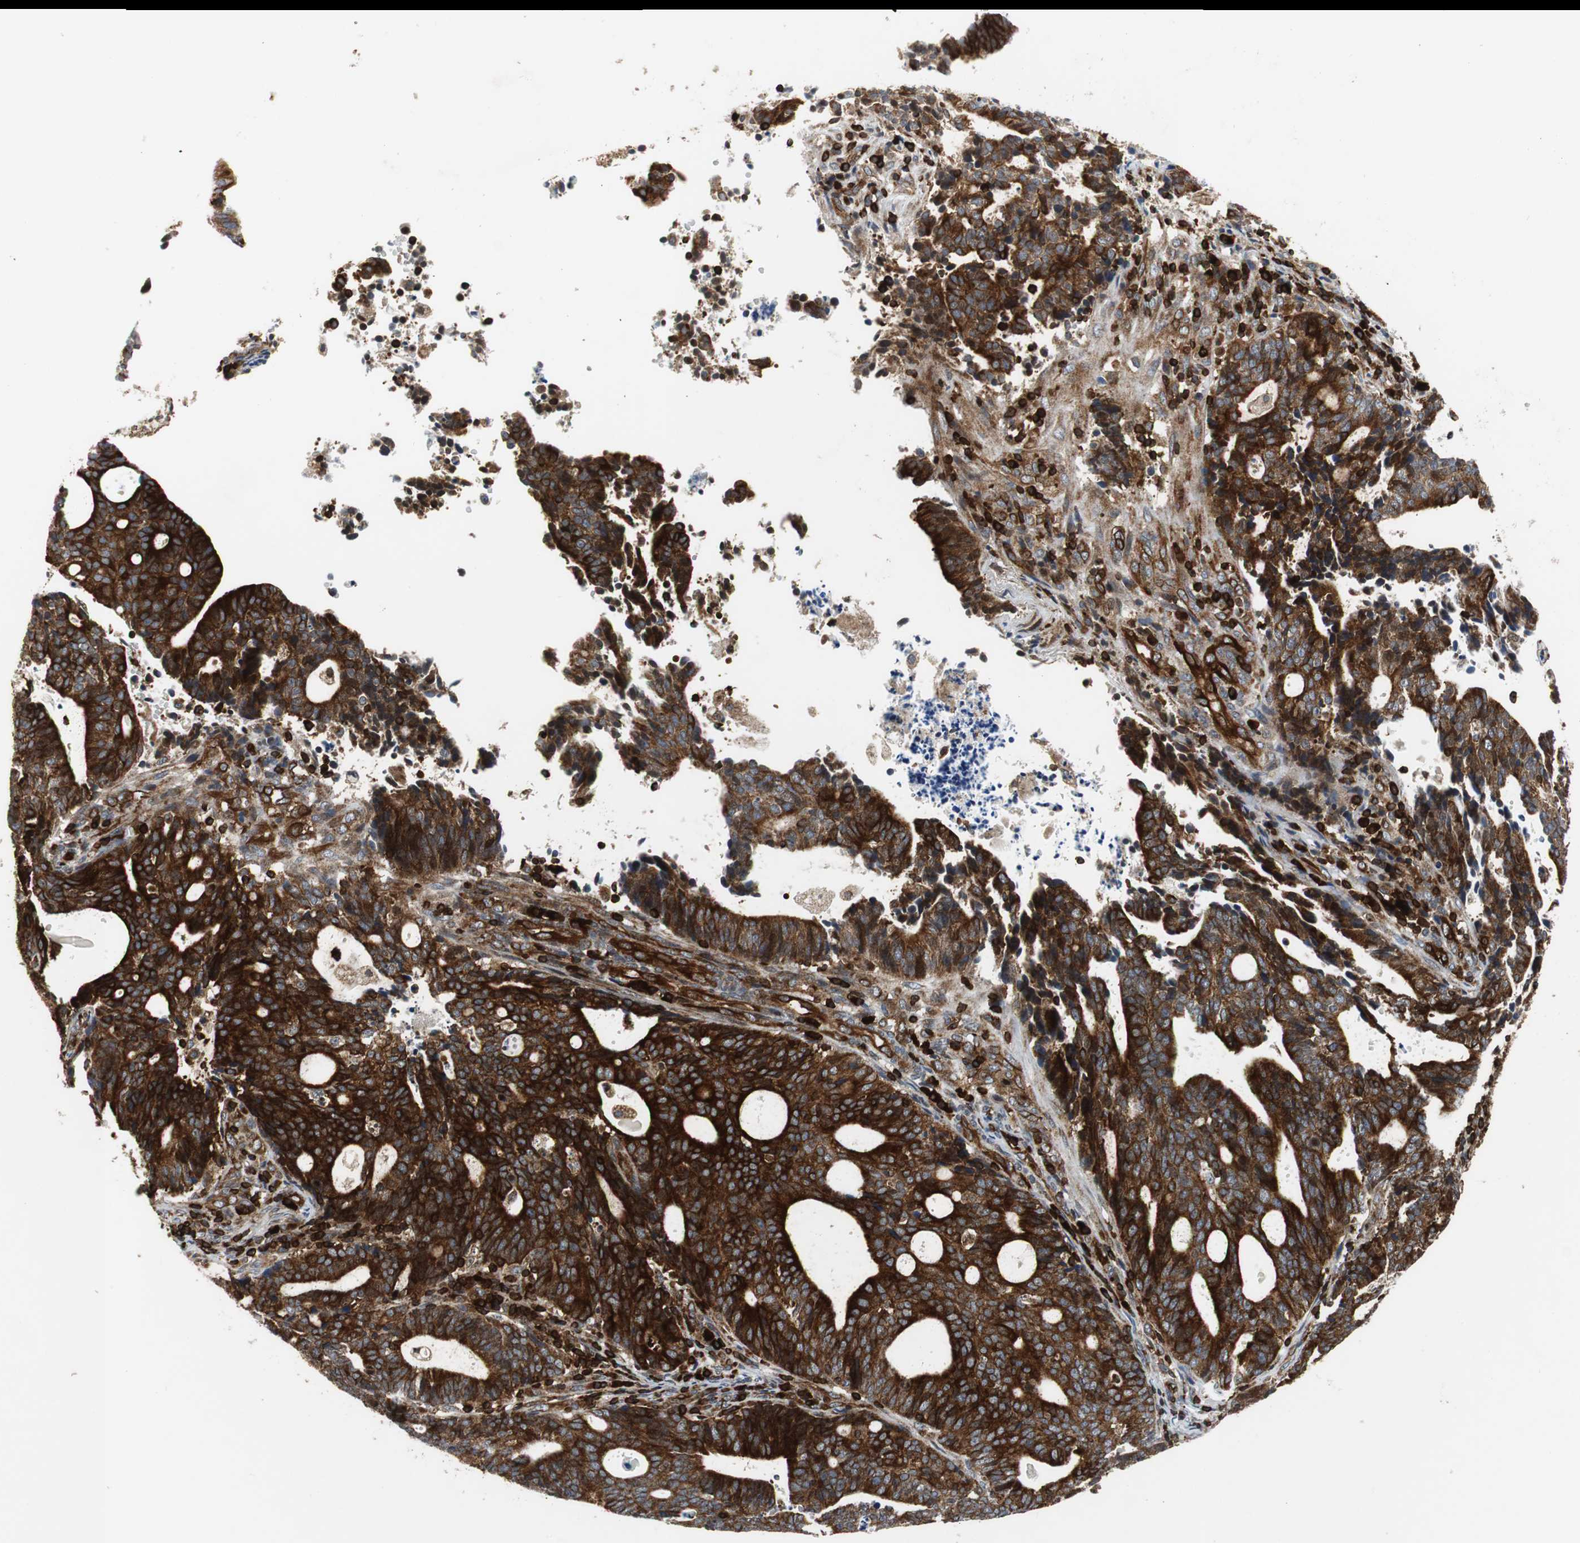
{"staining": {"intensity": "strong", "quantity": "25%-75%", "location": "cytoplasmic/membranous"}, "tissue": "endometrial cancer", "cell_type": "Tumor cells", "image_type": "cancer", "snomed": [{"axis": "morphology", "description": "Adenocarcinoma, NOS"}, {"axis": "topography", "description": "Uterus"}], "caption": "Protein expression analysis of endometrial cancer (adenocarcinoma) exhibits strong cytoplasmic/membranous staining in about 25%-75% of tumor cells.", "gene": "TUBA4A", "patient": {"sex": "female", "age": 83}}